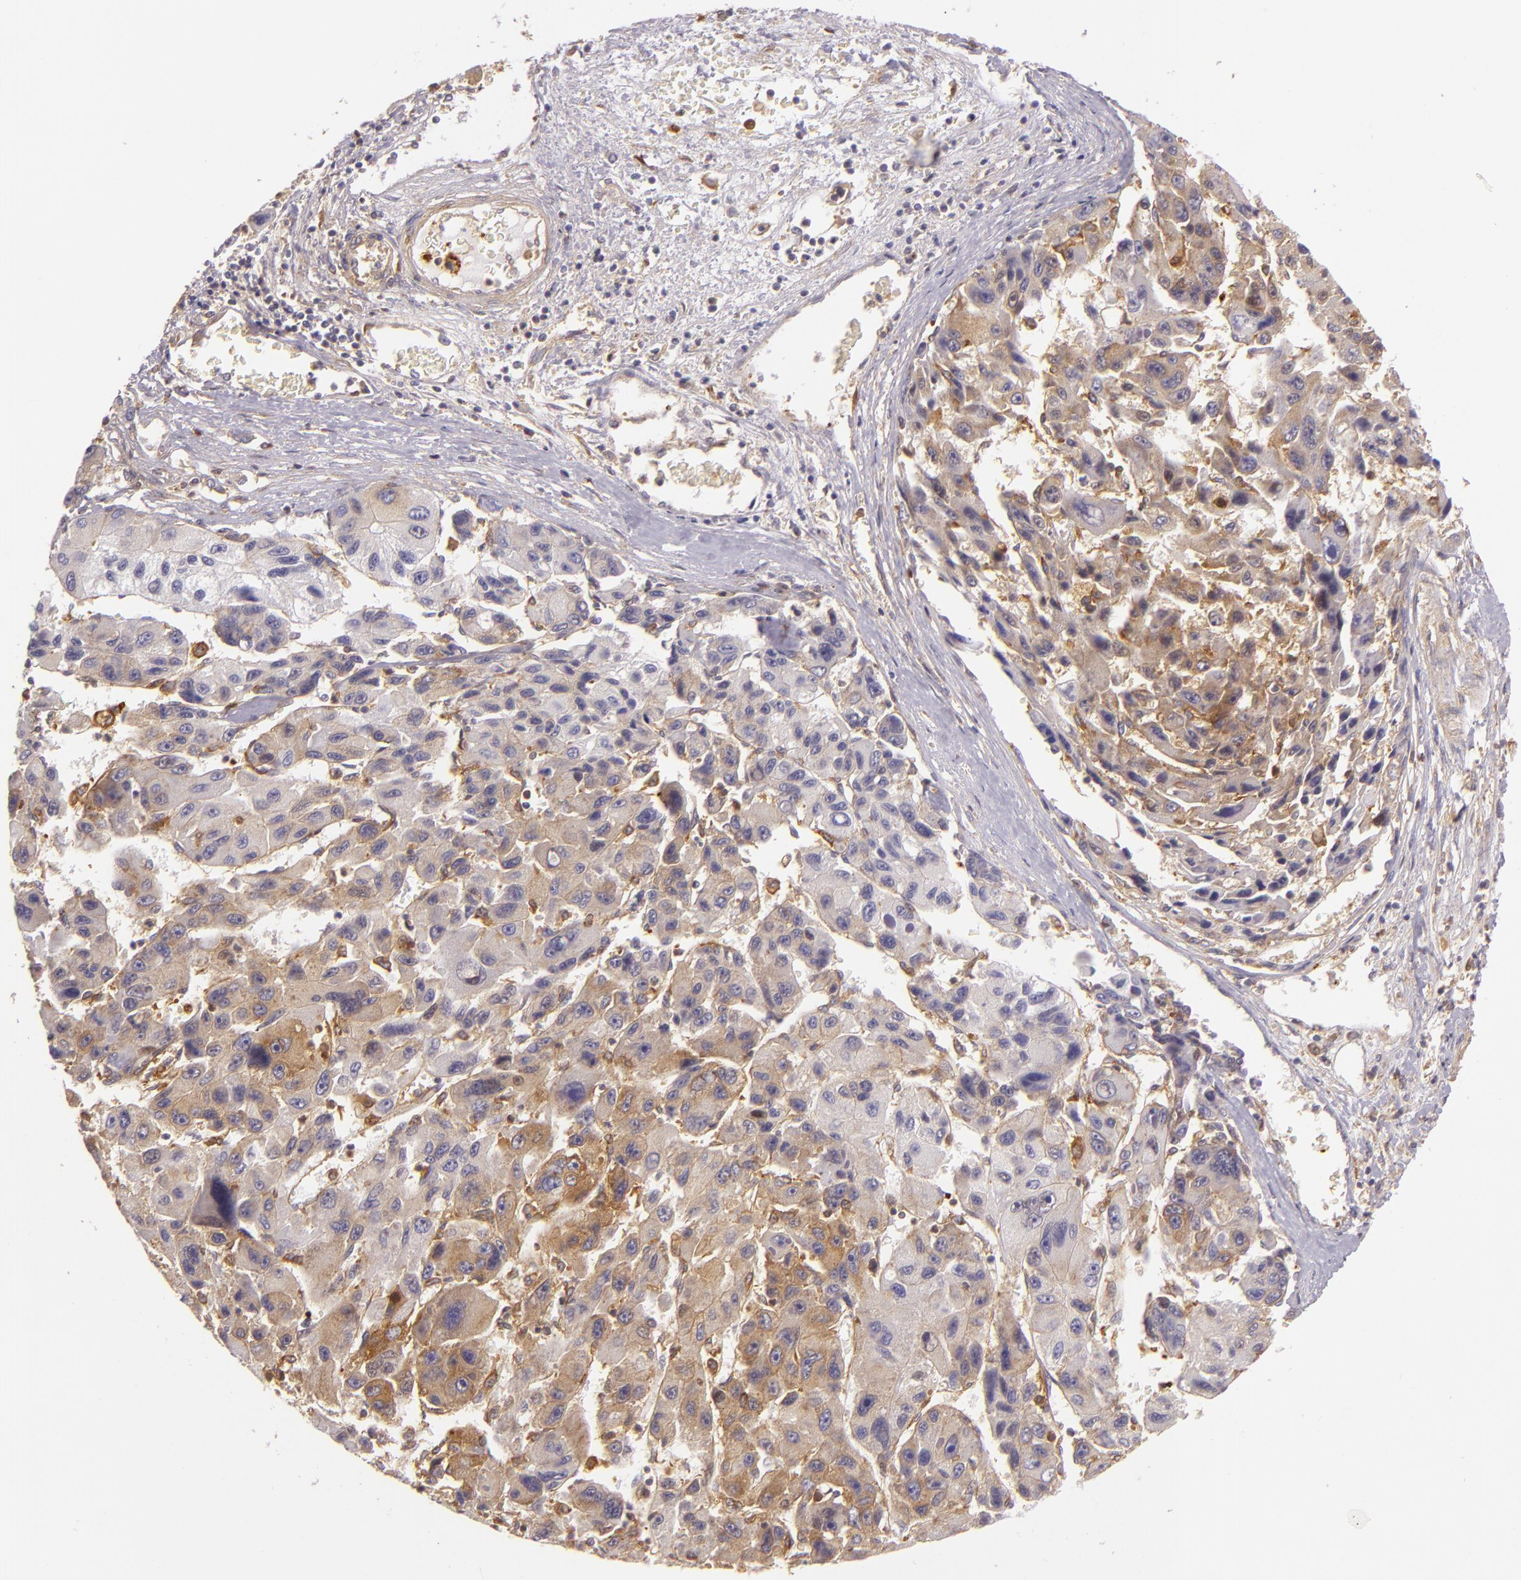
{"staining": {"intensity": "weak", "quantity": "25%-75%", "location": "cytoplasmic/membranous"}, "tissue": "liver cancer", "cell_type": "Tumor cells", "image_type": "cancer", "snomed": [{"axis": "morphology", "description": "Carcinoma, Hepatocellular, NOS"}, {"axis": "topography", "description": "Liver"}], "caption": "This is an image of immunohistochemistry (IHC) staining of hepatocellular carcinoma (liver), which shows weak positivity in the cytoplasmic/membranous of tumor cells.", "gene": "TLN1", "patient": {"sex": "male", "age": 64}}